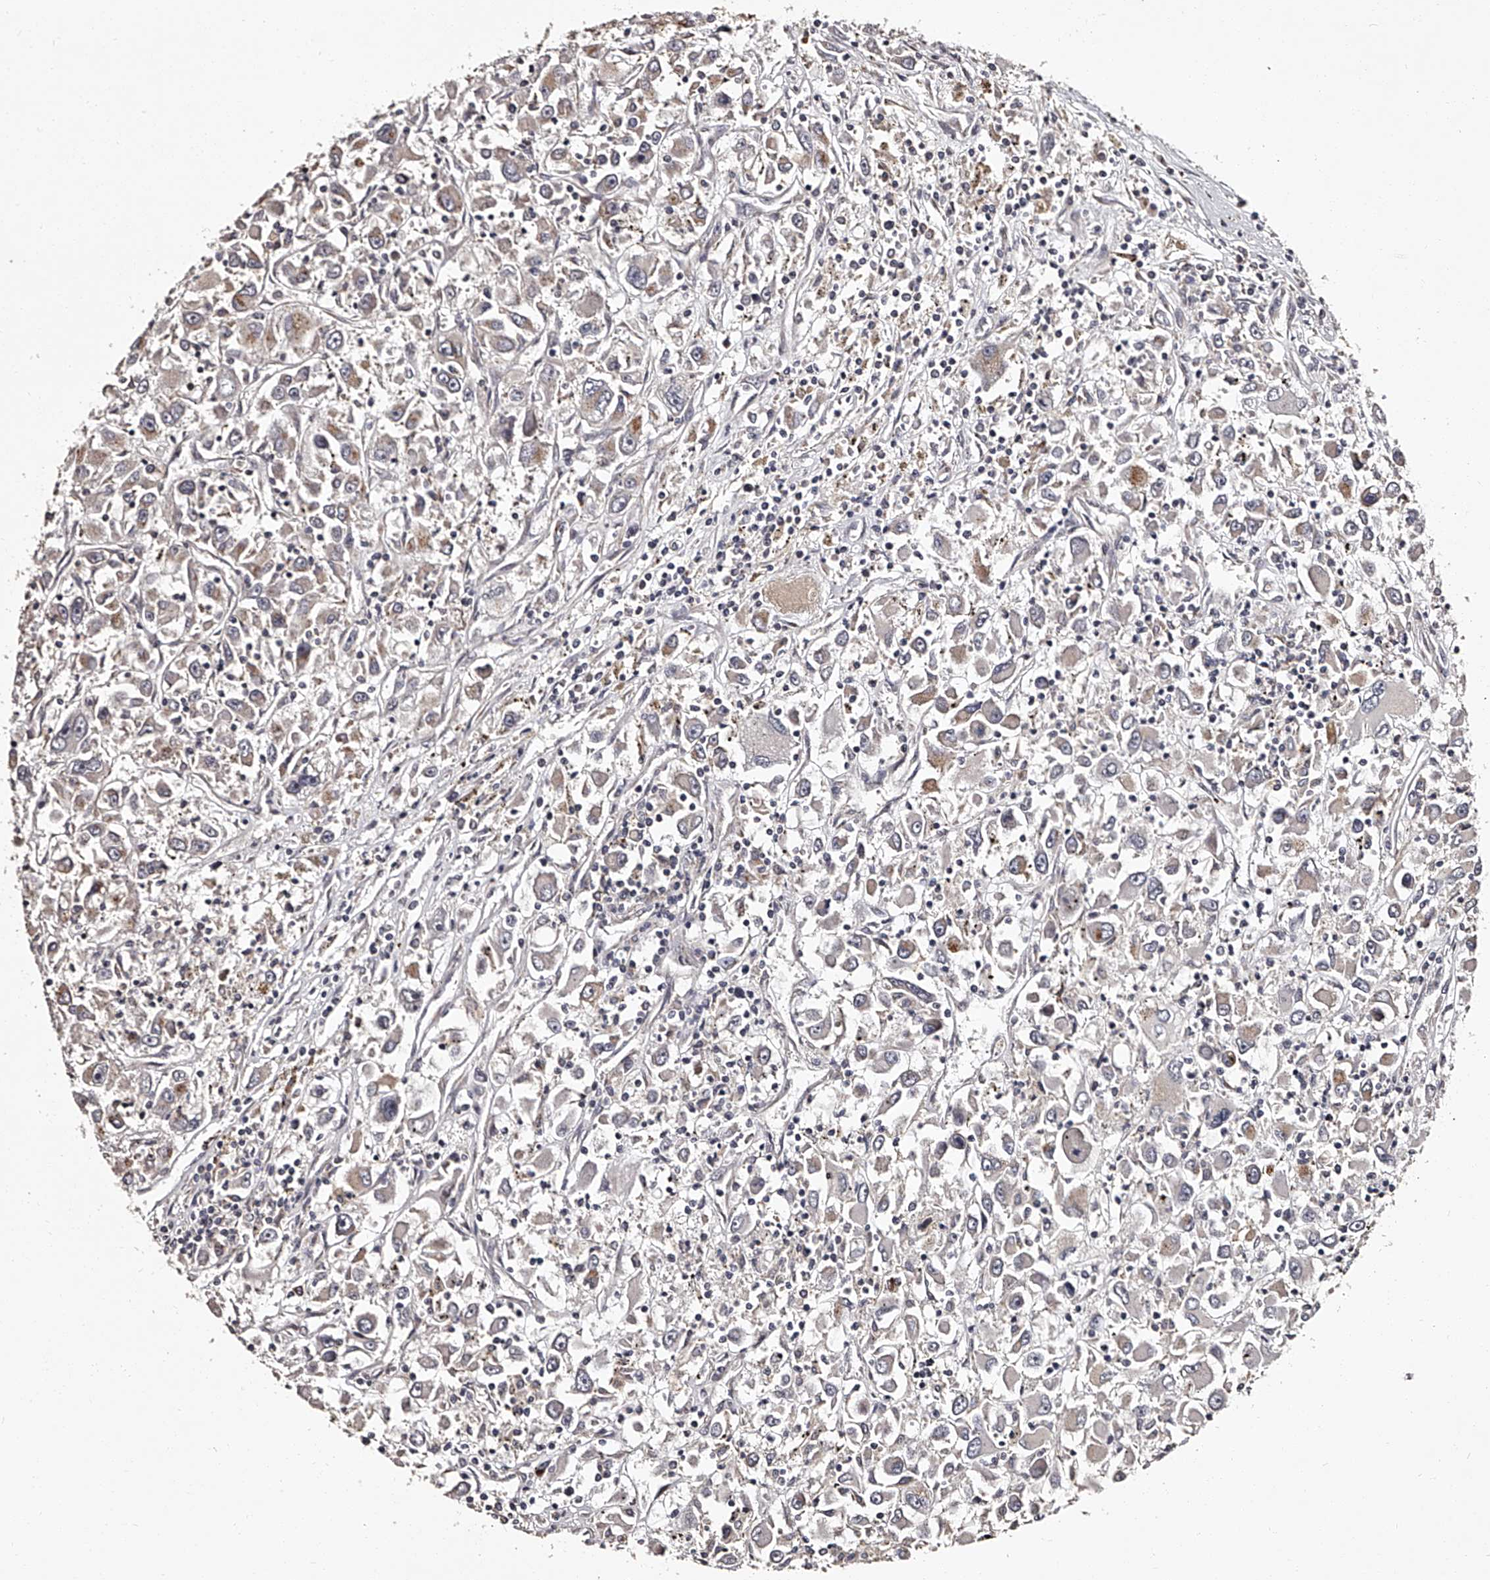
{"staining": {"intensity": "weak", "quantity": "<25%", "location": "cytoplasmic/membranous"}, "tissue": "renal cancer", "cell_type": "Tumor cells", "image_type": "cancer", "snomed": [{"axis": "morphology", "description": "Adenocarcinoma, NOS"}, {"axis": "topography", "description": "Kidney"}], "caption": "The photomicrograph demonstrates no staining of tumor cells in renal cancer. The staining is performed using DAB (3,3'-diaminobenzidine) brown chromogen with nuclei counter-stained in using hematoxylin.", "gene": "RSC1A1", "patient": {"sex": "female", "age": 52}}